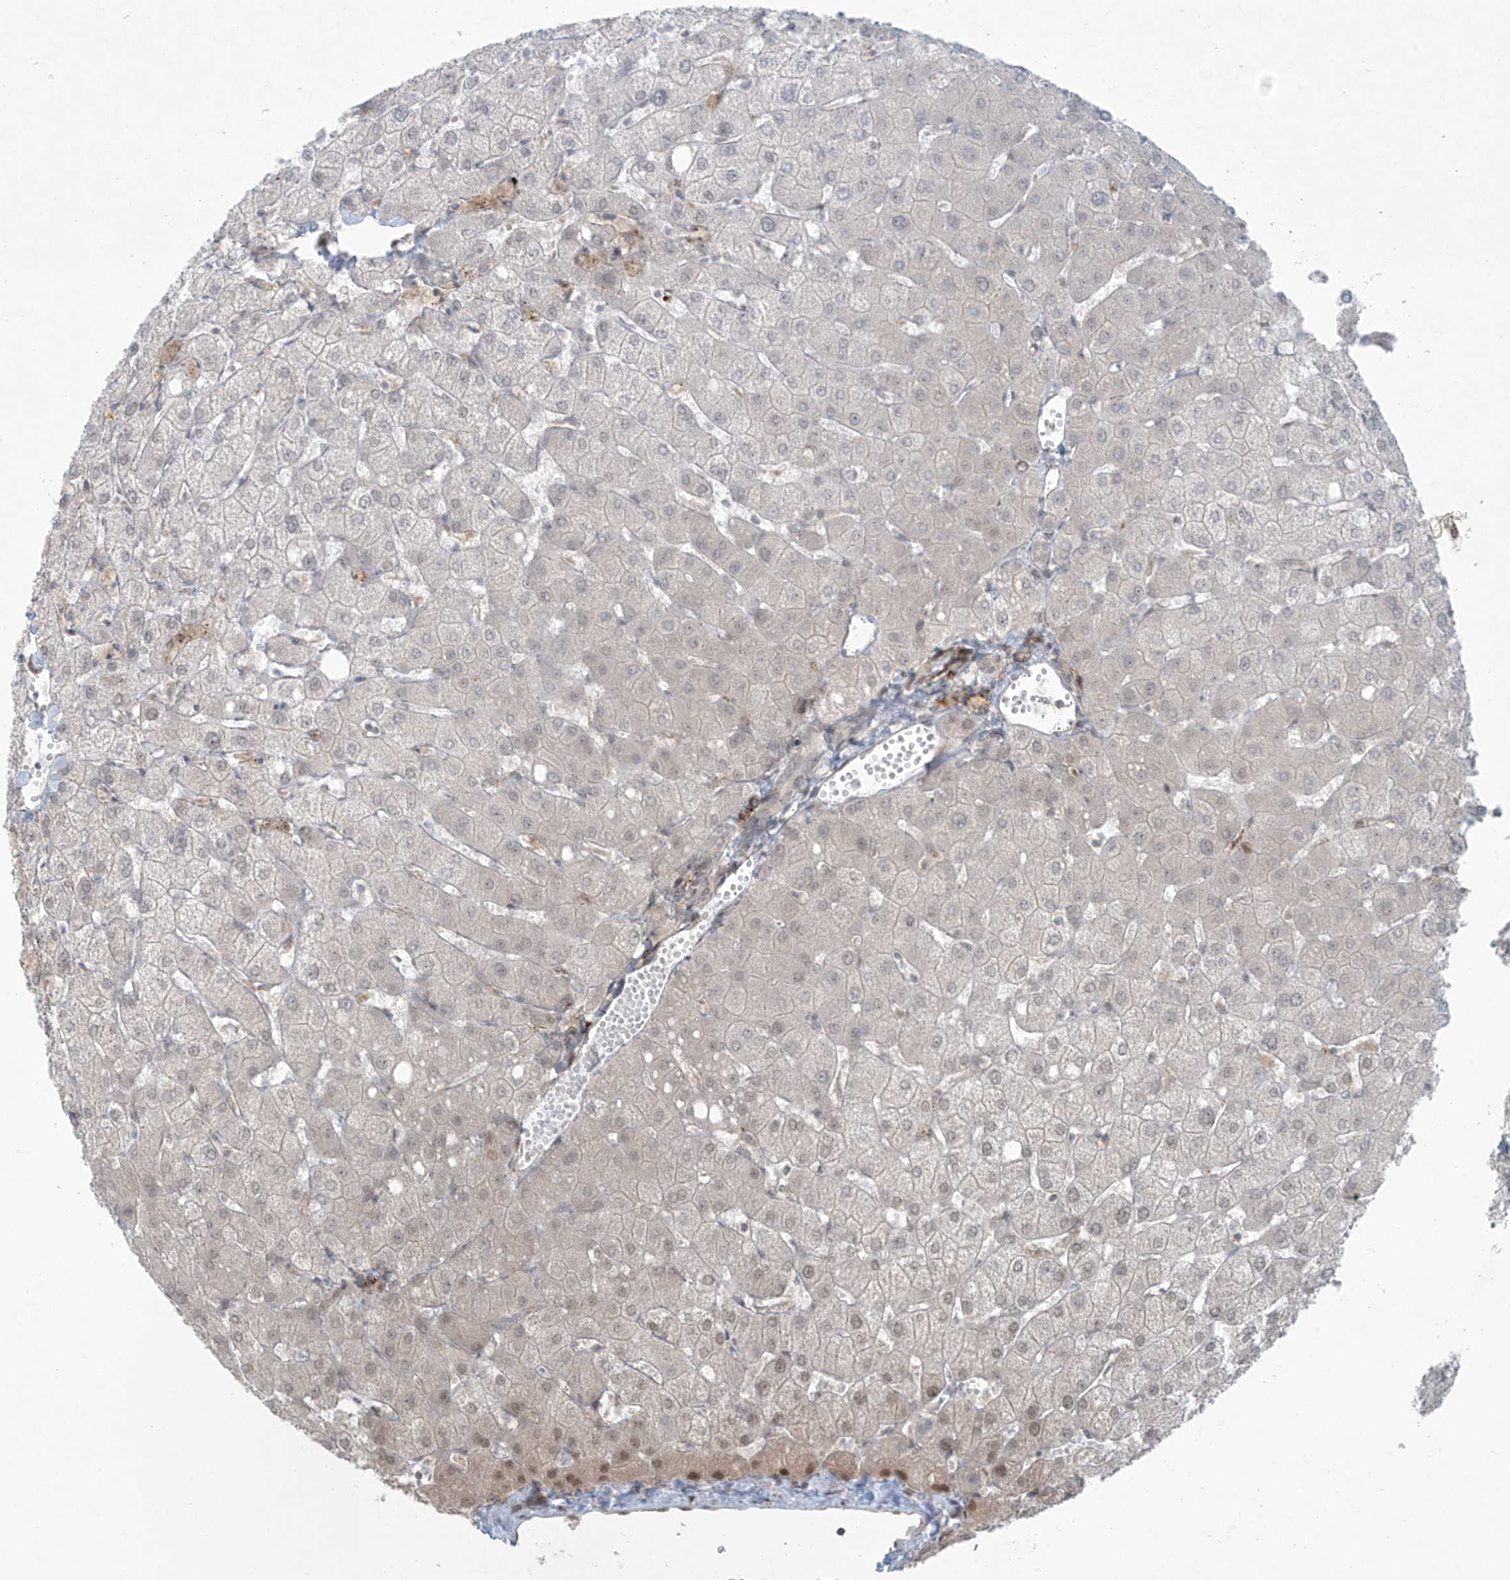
{"staining": {"intensity": "negative", "quantity": "none", "location": "none"}, "tissue": "liver", "cell_type": "Cholangiocytes", "image_type": "normal", "snomed": [{"axis": "morphology", "description": "Normal tissue, NOS"}, {"axis": "topography", "description": "Liver"}], "caption": "DAB immunohistochemical staining of unremarkable human liver reveals no significant staining in cholangiocytes.", "gene": "PPAT", "patient": {"sex": "female", "age": 54}}